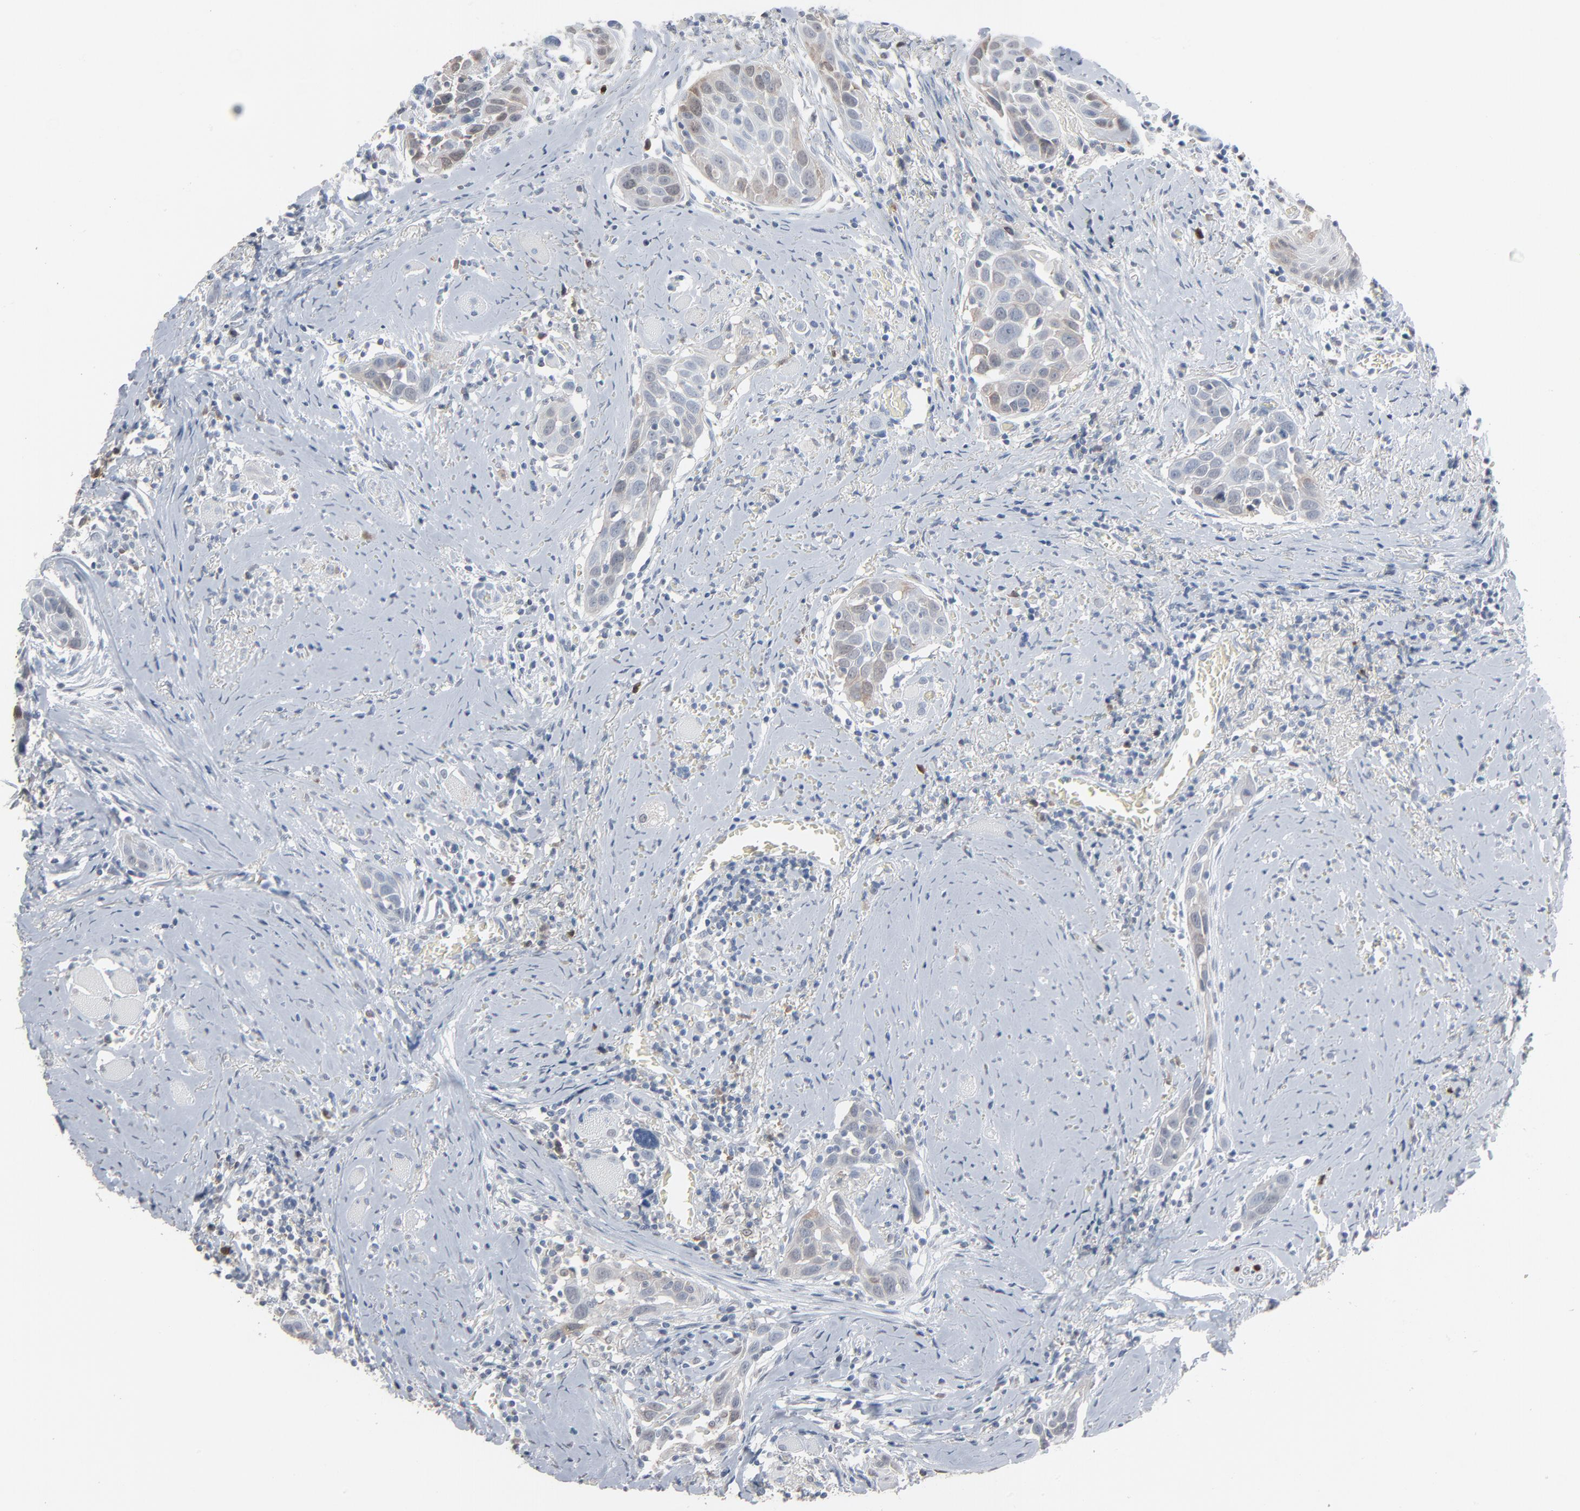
{"staining": {"intensity": "weak", "quantity": "25%-75%", "location": "cytoplasmic/membranous"}, "tissue": "head and neck cancer", "cell_type": "Tumor cells", "image_type": "cancer", "snomed": [{"axis": "morphology", "description": "Squamous cell carcinoma, NOS"}, {"axis": "topography", "description": "Oral tissue"}, {"axis": "topography", "description": "Head-Neck"}], "caption": "Protein expression analysis of human head and neck squamous cell carcinoma reveals weak cytoplasmic/membranous expression in approximately 25%-75% of tumor cells.", "gene": "PHGDH", "patient": {"sex": "female", "age": 50}}